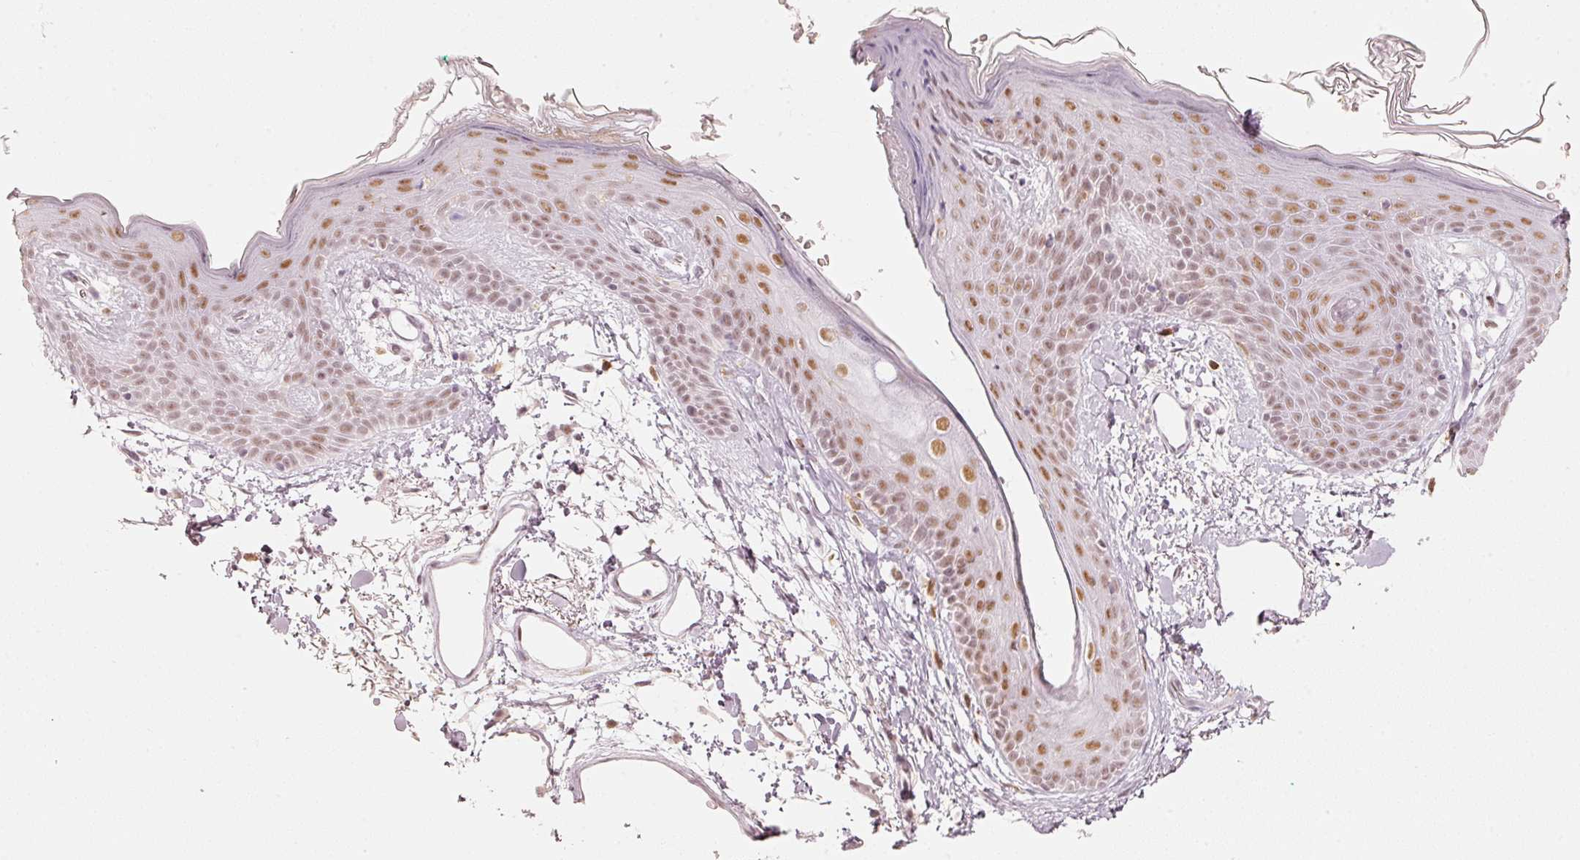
{"staining": {"intensity": "weak", "quantity": ">75%", "location": "nuclear"}, "tissue": "skin", "cell_type": "Fibroblasts", "image_type": "normal", "snomed": [{"axis": "morphology", "description": "Normal tissue, NOS"}, {"axis": "topography", "description": "Skin"}], "caption": "Immunohistochemical staining of benign skin demonstrates weak nuclear protein positivity in approximately >75% of fibroblasts. The staining was performed using DAB, with brown indicating positive protein expression. Nuclei are stained blue with hematoxylin.", "gene": "PPP1R10", "patient": {"sex": "male", "age": 79}}